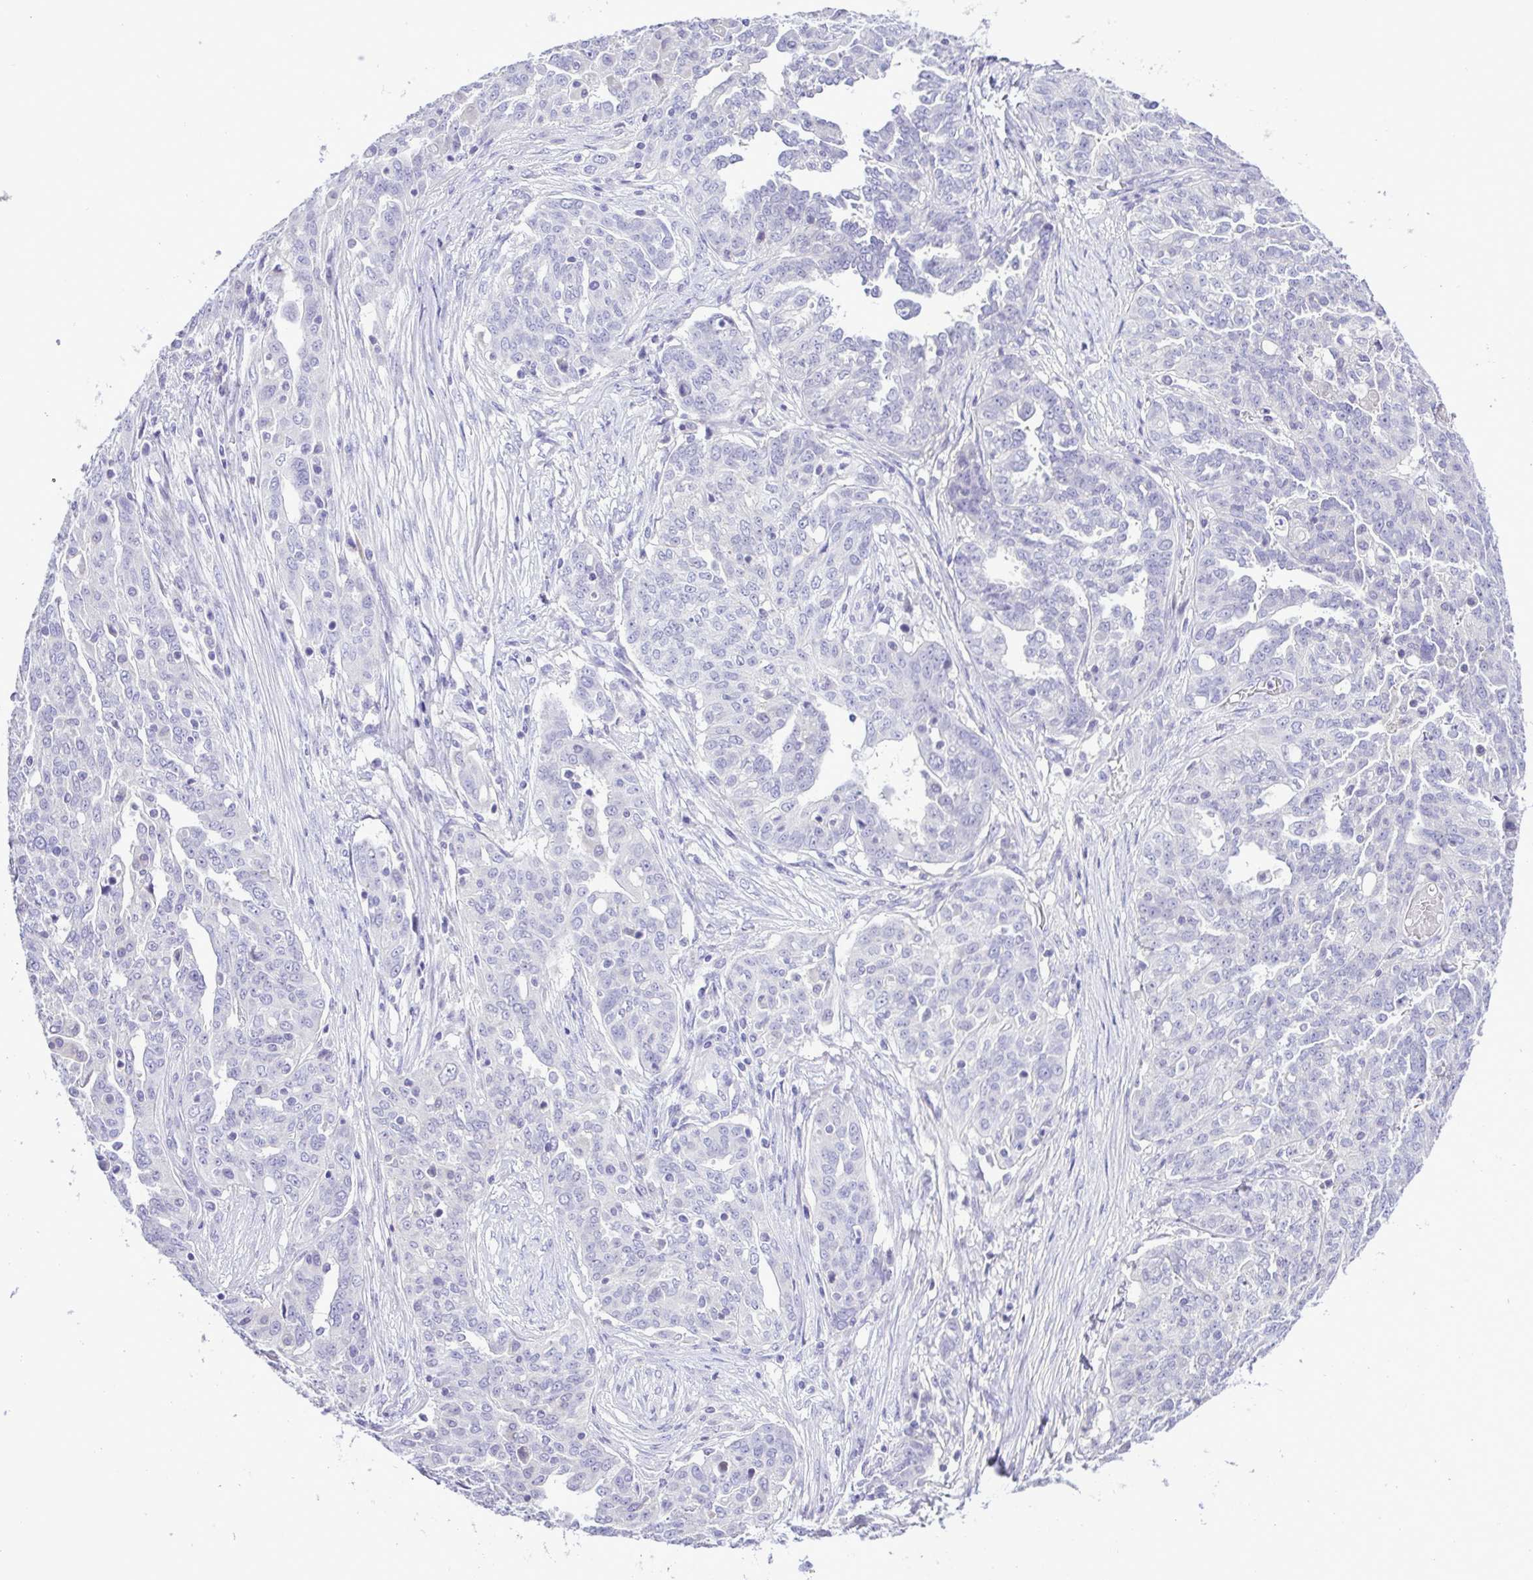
{"staining": {"intensity": "negative", "quantity": "none", "location": "none"}, "tissue": "ovarian cancer", "cell_type": "Tumor cells", "image_type": "cancer", "snomed": [{"axis": "morphology", "description": "Cystadenocarcinoma, serous, NOS"}, {"axis": "topography", "description": "Ovary"}], "caption": "This is an IHC image of ovarian serous cystadenocarcinoma. There is no expression in tumor cells.", "gene": "SYT1", "patient": {"sex": "female", "age": 67}}